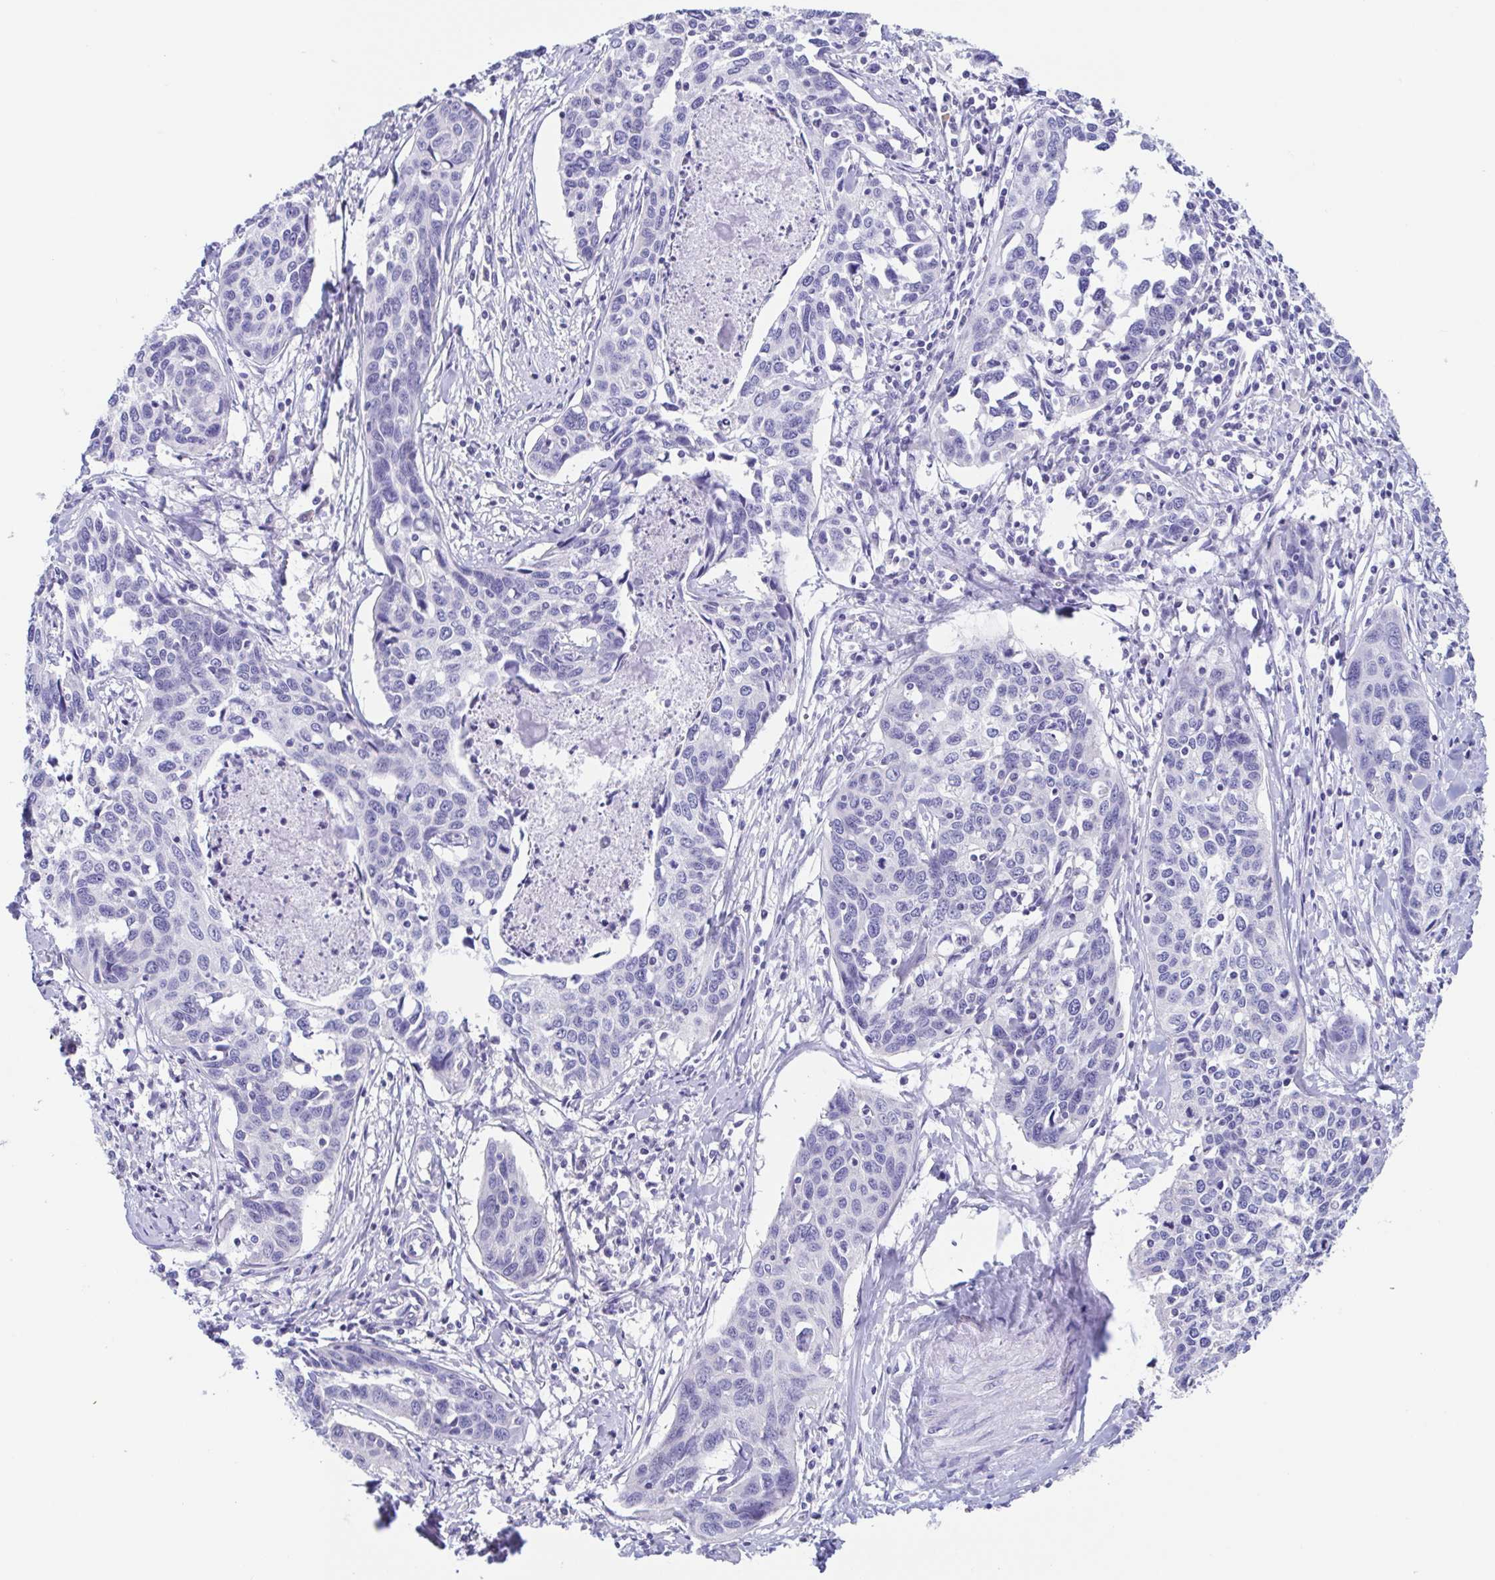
{"staining": {"intensity": "negative", "quantity": "none", "location": "none"}, "tissue": "cervical cancer", "cell_type": "Tumor cells", "image_type": "cancer", "snomed": [{"axis": "morphology", "description": "Squamous cell carcinoma, NOS"}, {"axis": "topography", "description": "Cervix"}], "caption": "Protein analysis of cervical cancer demonstrates no significant expression in tumor cells.", "gene": "TREH", "patient": {"sex": "female", "age": 31}}